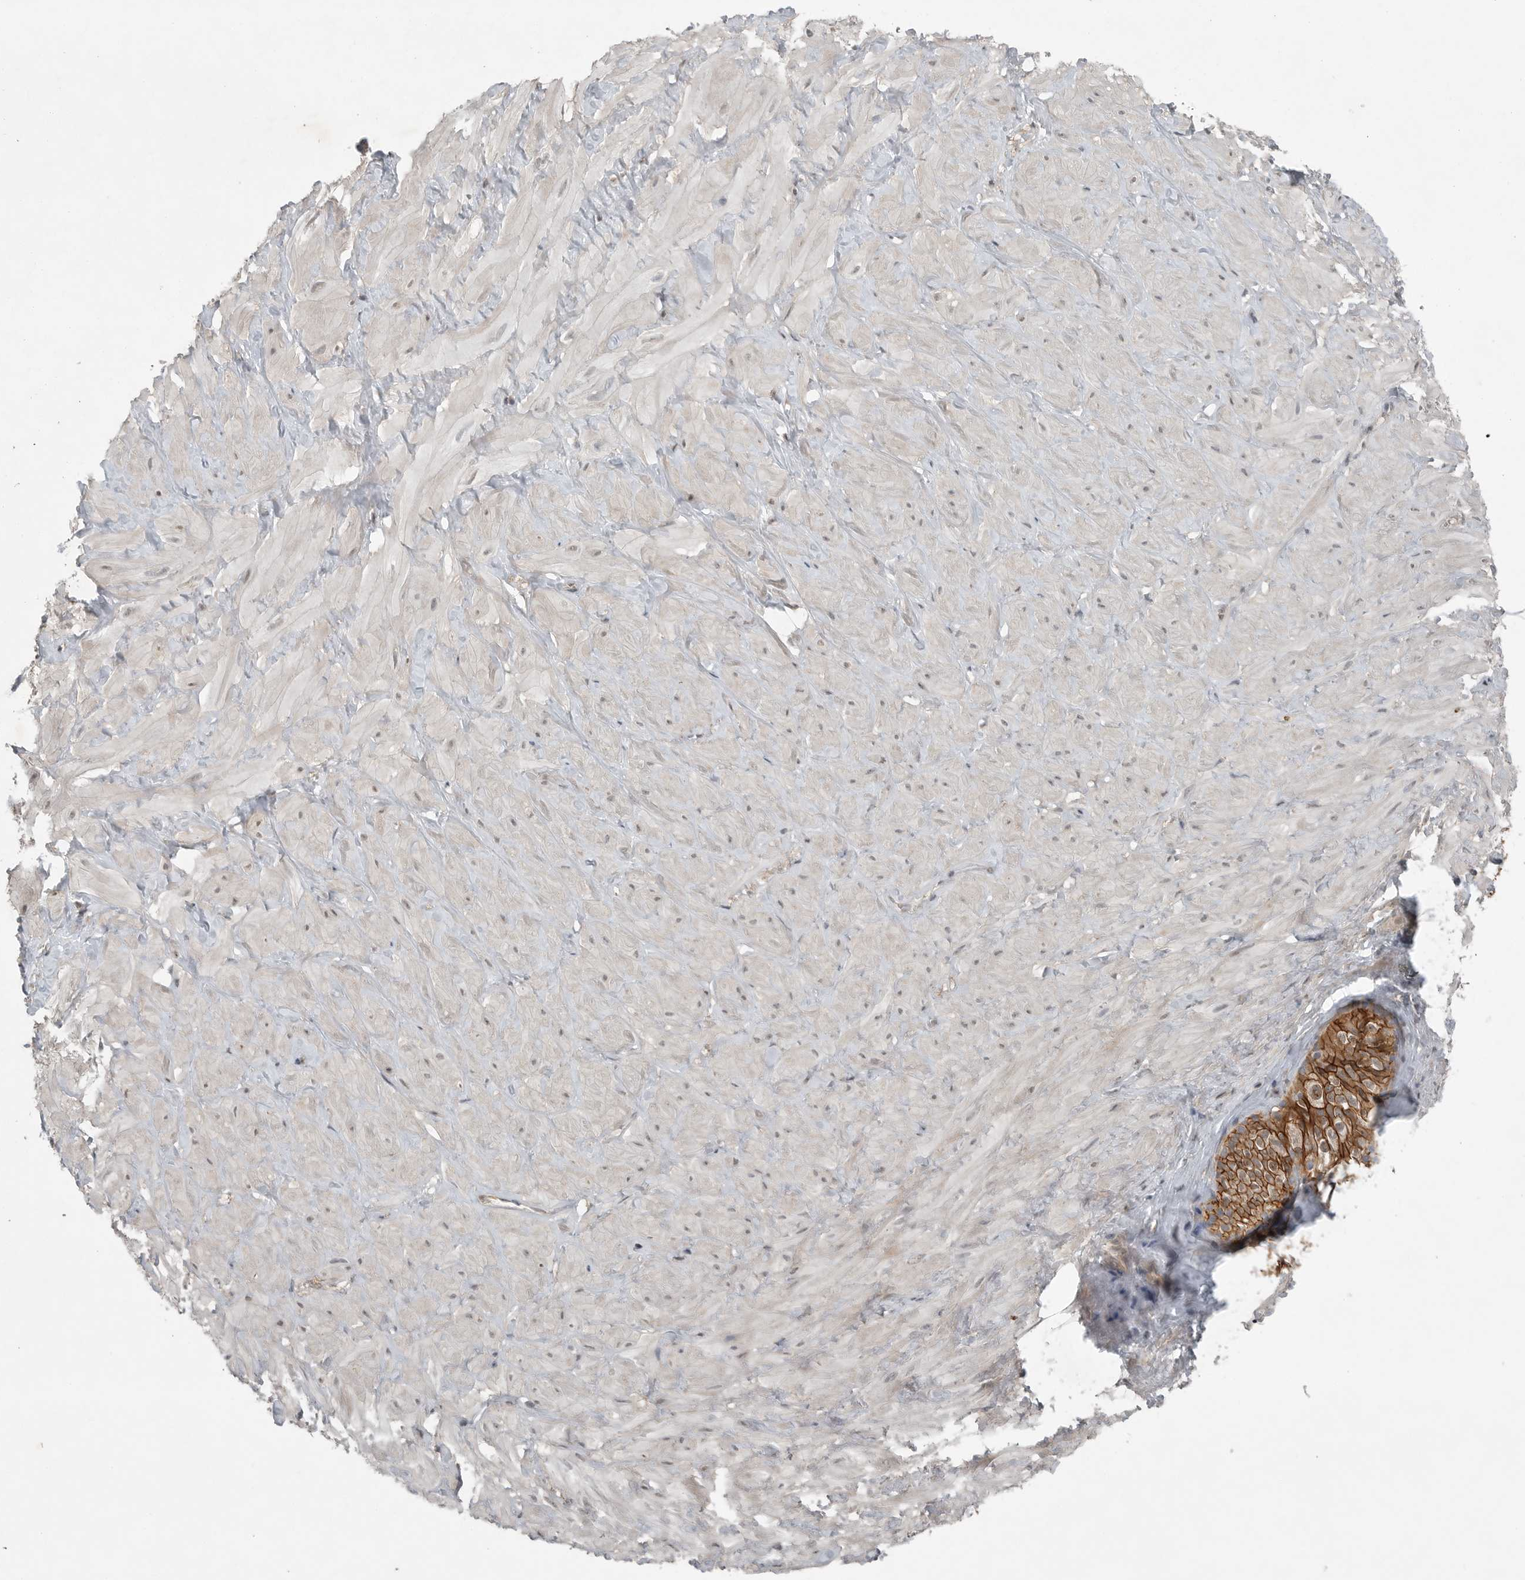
{"staining": {"intensity": "negative", "quantity": "none", "location": "none"}, "tissue": "adipose tissue", "cell_type": "Adipocytes", "image_type": "normal", "snomed": [{"axis": "morphology", "description": "Normal tissue, NOS"}, {"axis": "topography", "description": "Adipose tissue"}, {"axis": "topography", "description": "Vascular tissue"}, {"axis": "topography", "description": "Peripheral nerve tissue"}], "caption": "A histopathology image of human adipose tissue is negative for staining in adipocytes. (DAB IHC, high magnification).", "gene": "MFAP3L", "patient": {"sex": "male", "age": 25}}